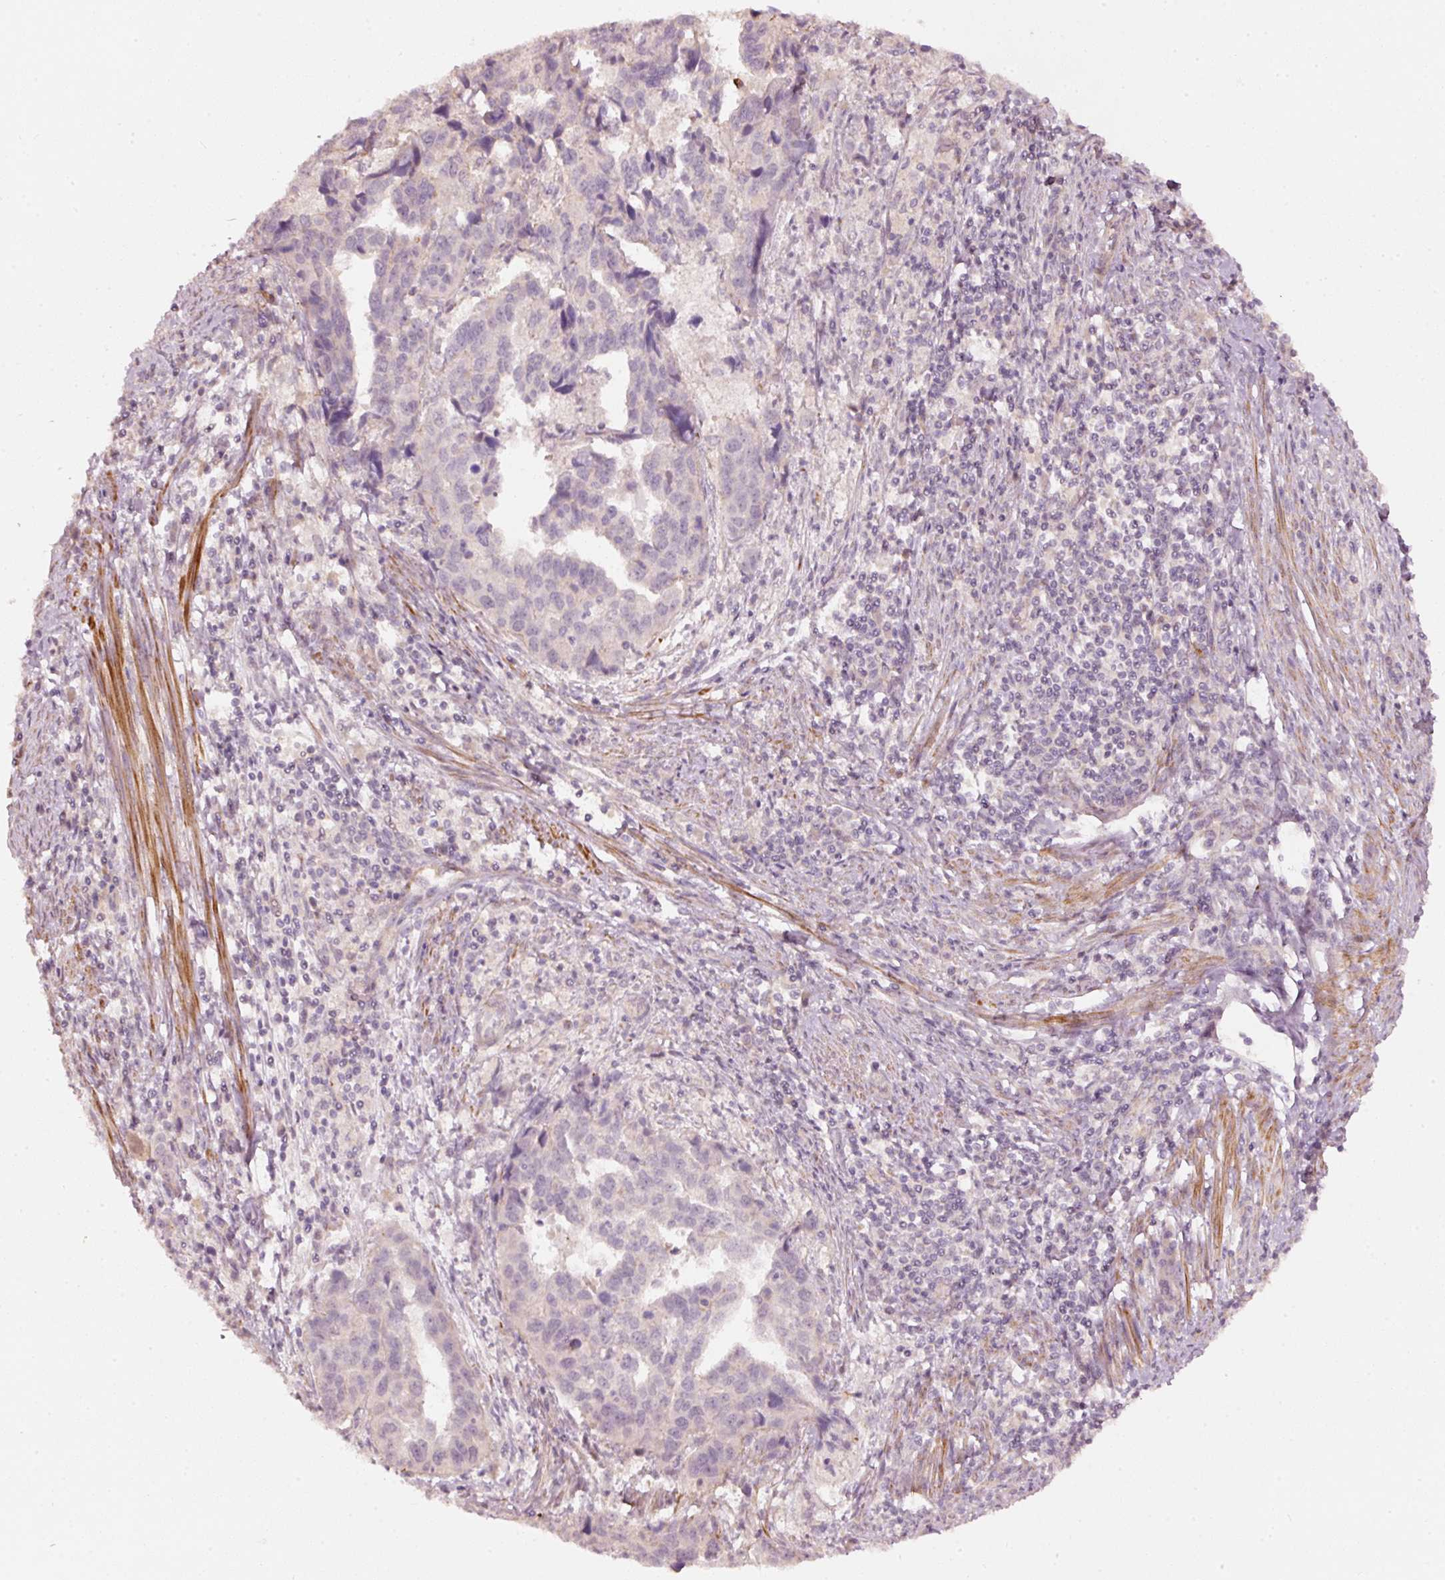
{"staining": {"intensity": "negative", "quantity": "none", "location": "none"}, "tissue": "endometrial cancer", "cell_type": "Tumor cells", "image_type": "cancer", "snomed": [{"axis": "morphology", "description": "Adenocarcinoma, NOS"}, {"axis": "topography", "description": "Endometrium"}], "caption": "Tumor cells show no significant expression in endometrial cancer. (DAB (3,3'-diaminobenzidine) immunohistochemistry (IHC), high magnification).", "gene": "ARHGAP22", "patient": {"sex": "female", "age": 73}}